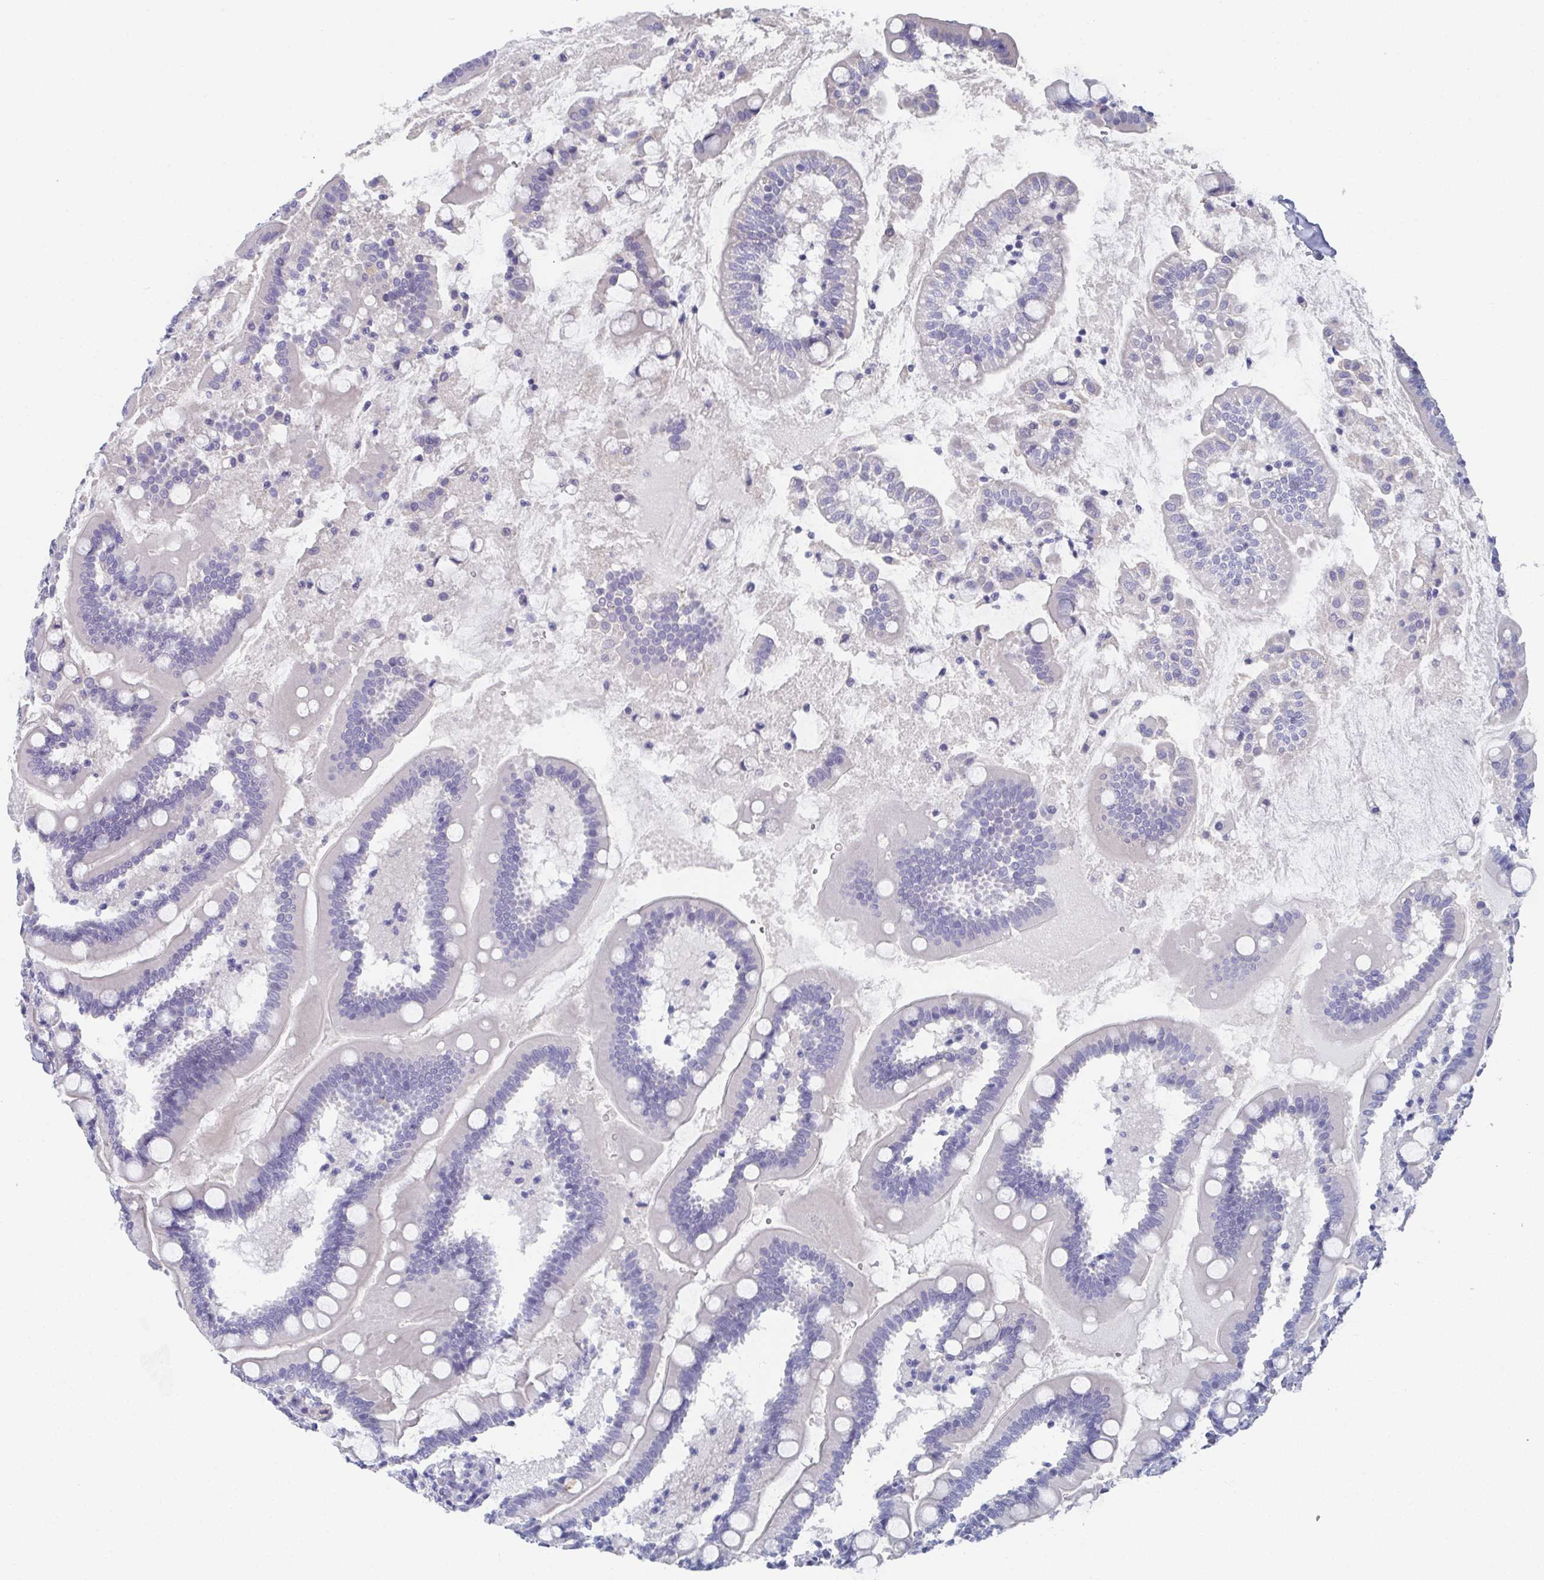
{"staining": {"intensity": "negative", "quantity": "none", "location": "none"}, "tissue": "small intestine", "cell_type": "Glandular cells", "image_type": "normal", "snomed": [{"axis": "morphology", "description": "Normal tissue, NOS"}, {"axis": "topography", "description": "Small intestine"}], "caption": "IHC image of unremarkable small intestine: human small intestine stained with DAB demonstrates no significant protein staining in glandular cells.", "gene": "DYDC2", "patient": {"sex": "female", "age": 64}}